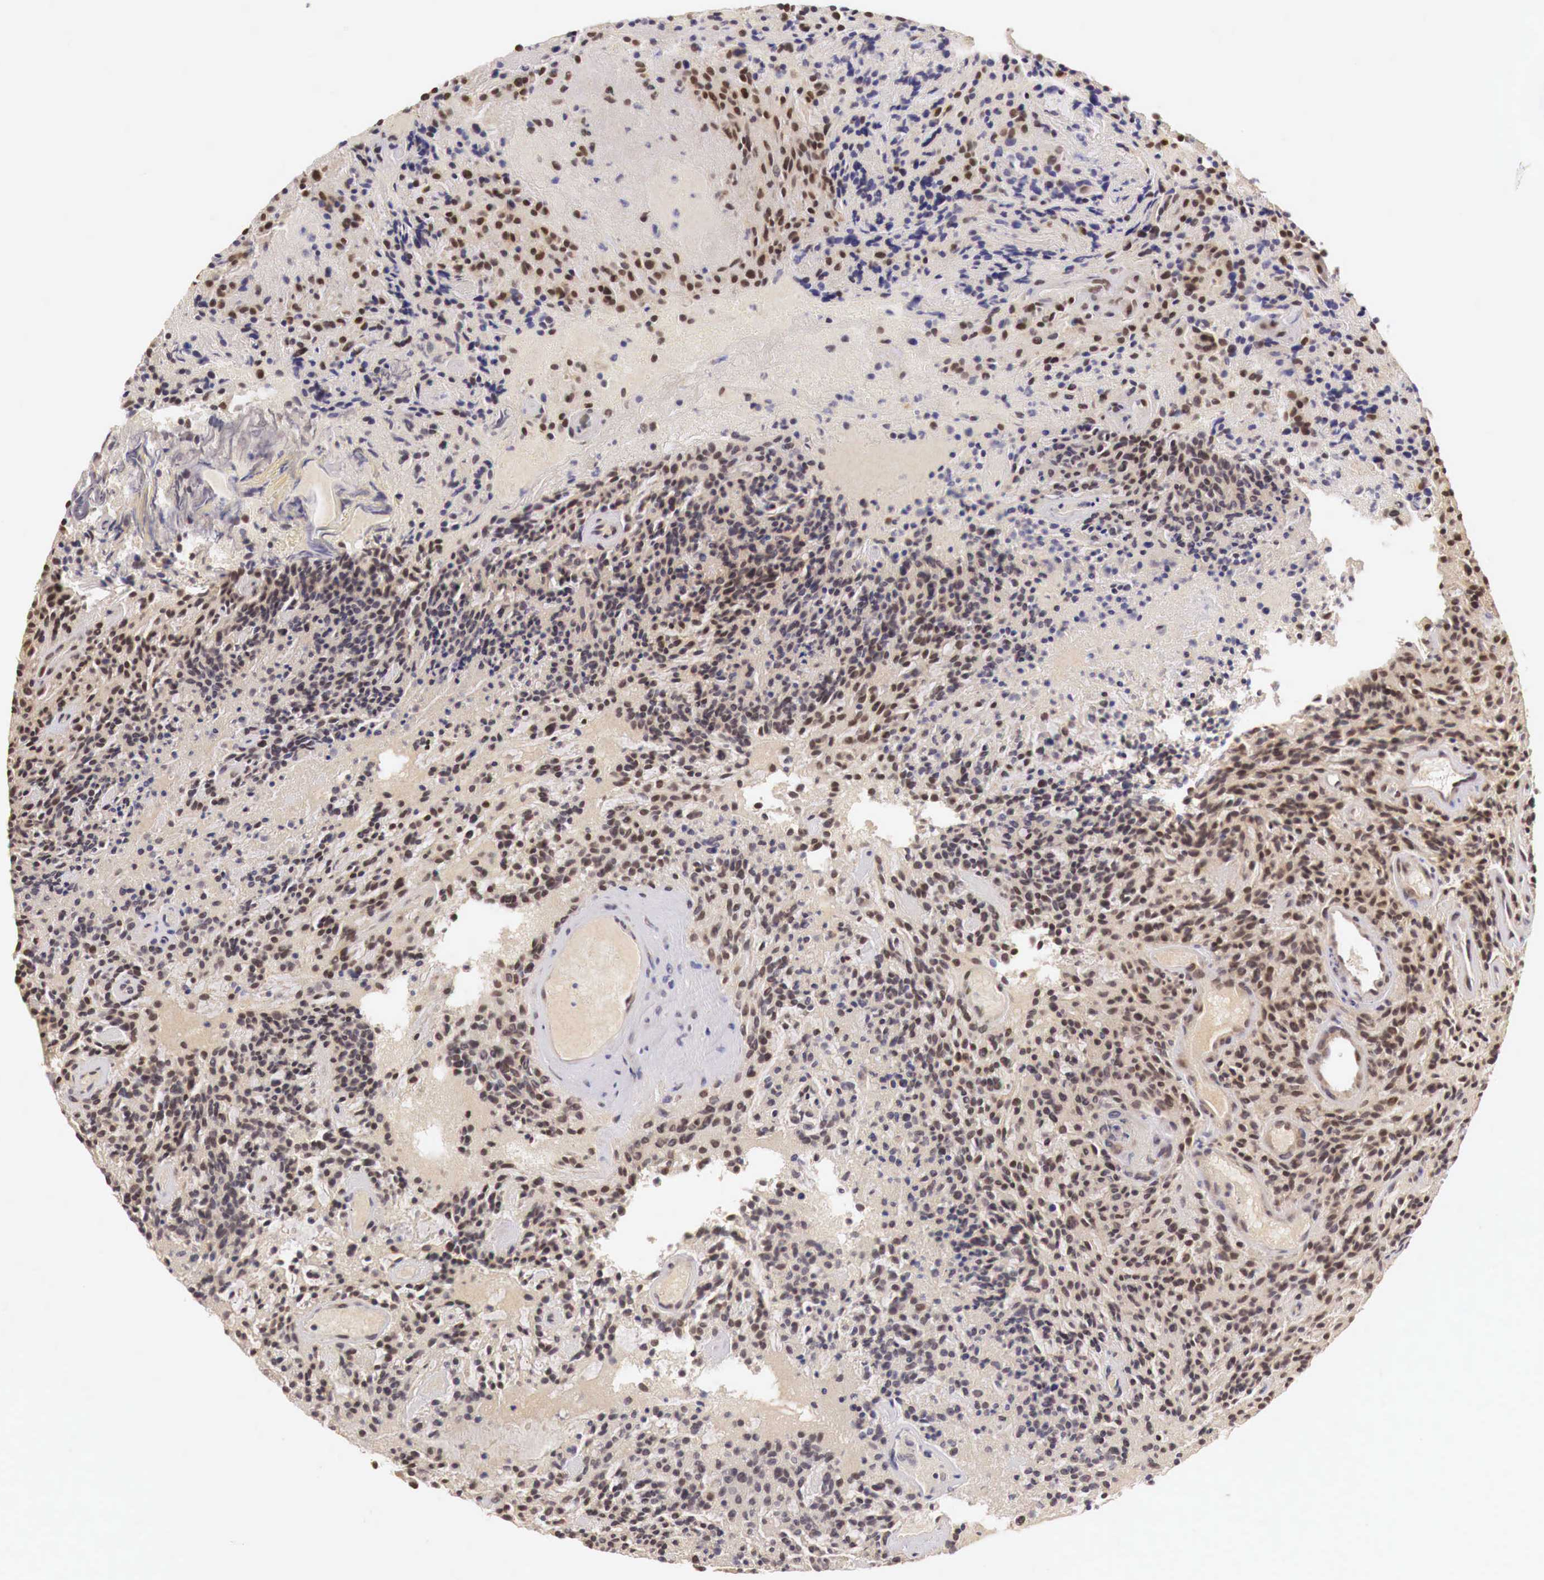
{"staining": {"intensity": "moderate", "quantity": "25%-75%", "location": "cytoplasmic/membranous,nuclear"}, "tissue": "glioma", "cell_type": "Tumor cells", "image_type": "cancer", "snomed": [{"axis": "morphology", "description": "Glioma, malignant, High grade"}, {"axis": "topography", "description": "Brain"}], "caption": "Brown immunohistochemical staining in glioma reveals moderate cytoplasmic/membranous and nuclear expression in approximately 25%-75% of tumor cells.", "gene": "GPKOW", "patient": {"sex": "female", "age": 13}}